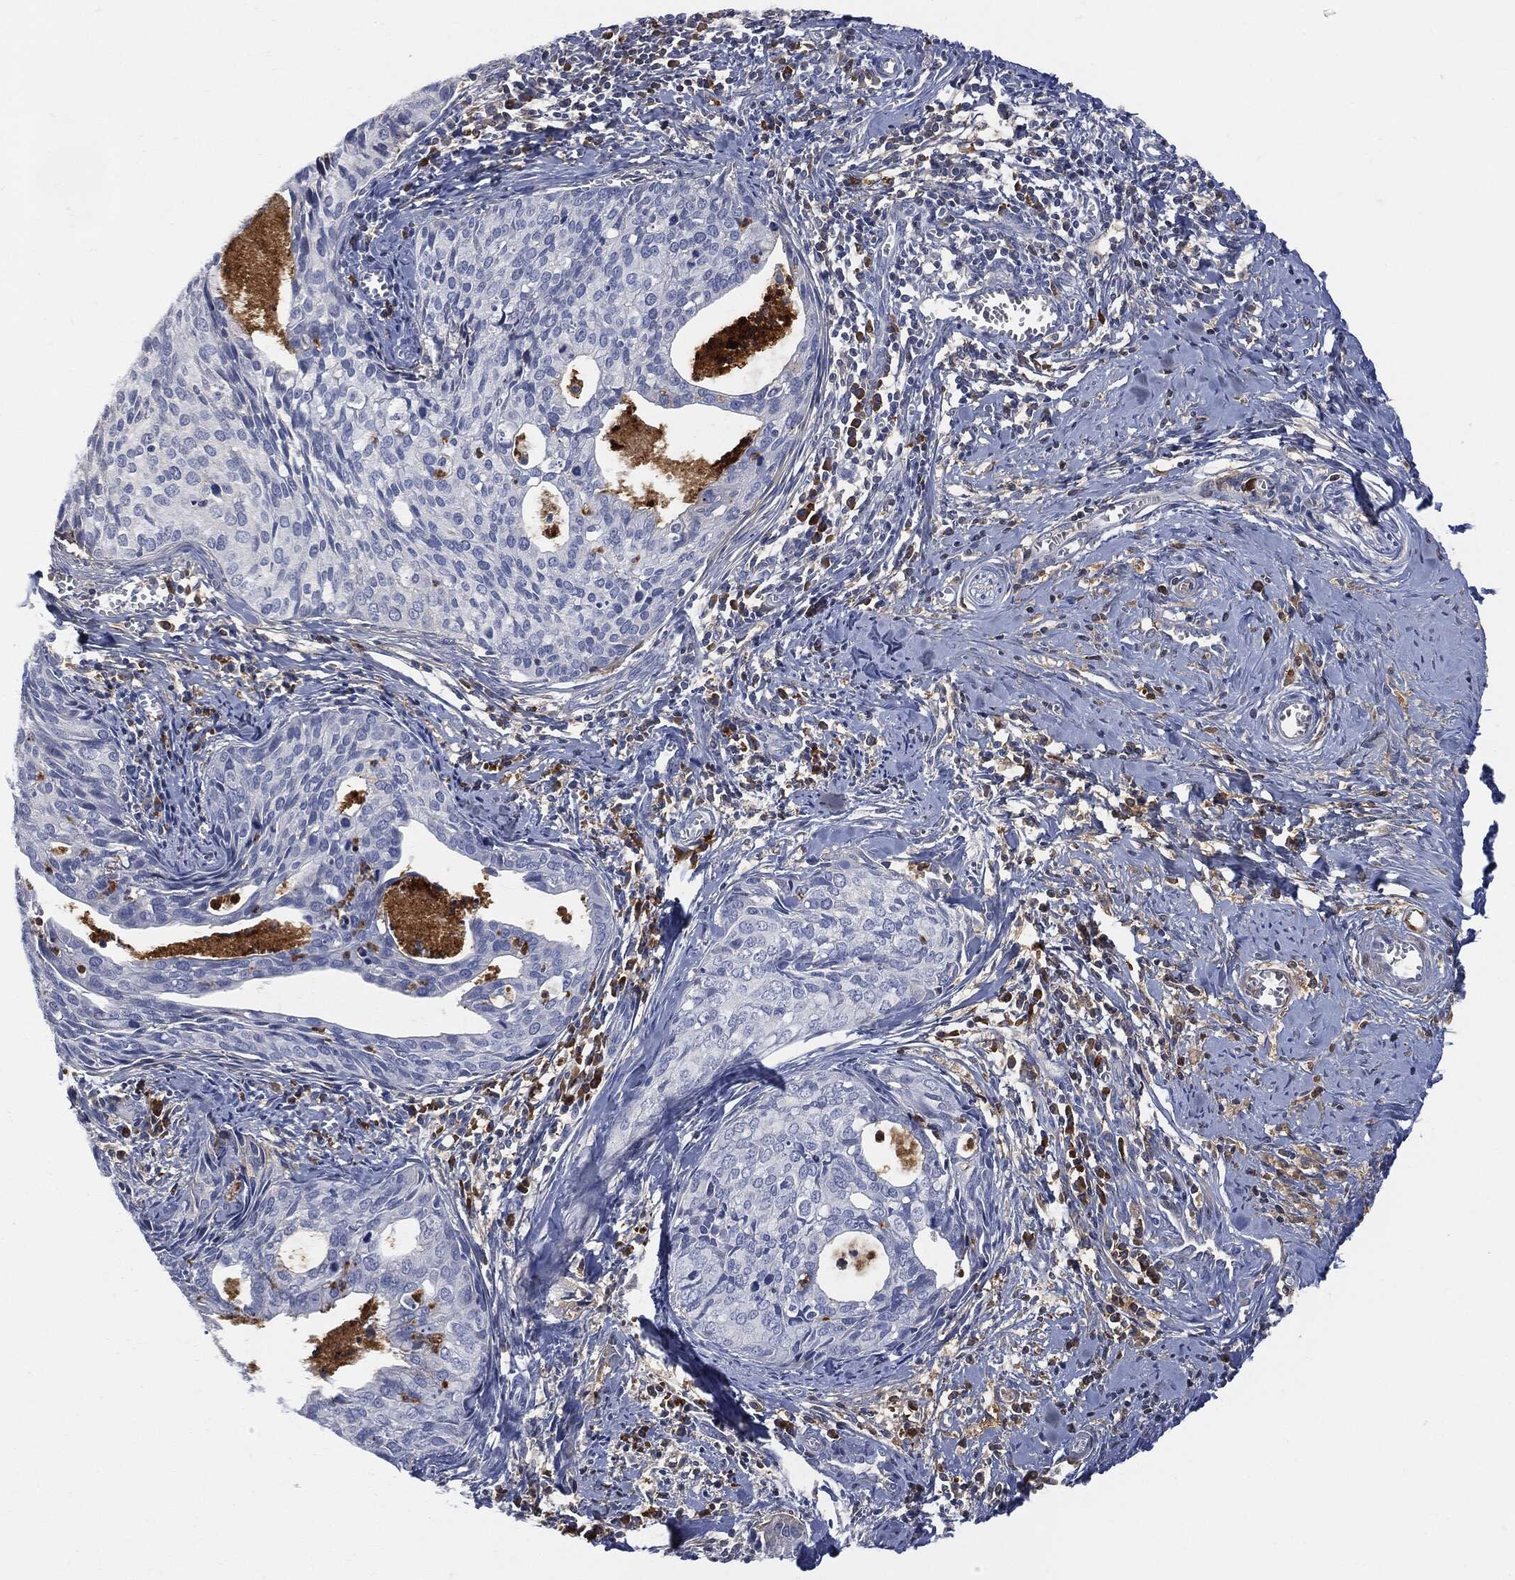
{"staining": {"intensity": "negative", "quantity": "none", "location": "none"}, "tissue": "cervical cancer", "cell_type": "Tumor cells", "image_type": "cancer", "snomed": [{"axis": "morphology", "description": "Squamous cell carcinoma, NOS"}, {"axis": "topography", "description": "Cervix"}], "caption": "The IHC photomicrograph has no significant staining in tumor cells of squamous cell carcinoma (cervical) tissue.", "gene": "BTK", "patient": {"sex": "female", "age": 29}}